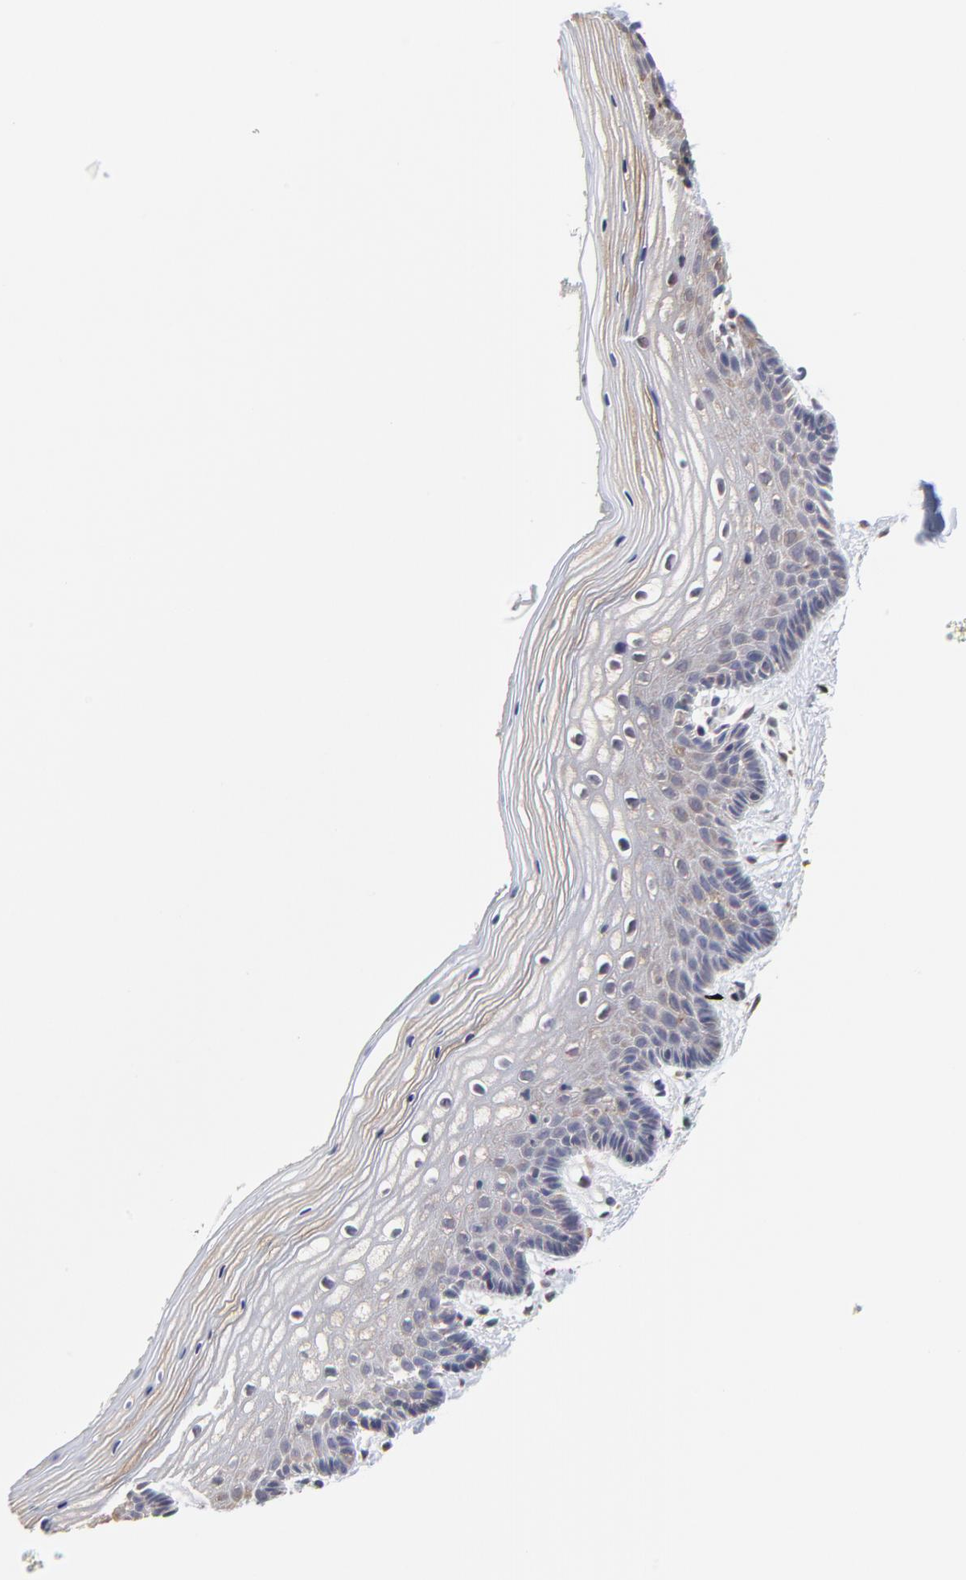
{"staining": {"intensity": "weak", "quantity": "<25%", "location": "cytoplasmic/membranous"}, "tissue": "vagina", "cell_type": "Squamous epithelial cells", "image_type": "normal", "snomed": [{"axis": "morphology", "description": "Normal tissue, NOS"}, {"axis": "topography", "description": "Vagina"}], "caption": "DAB immunohistochemical staining of benign vagina demonstrates no significant positivity in squamous epithelial cells.", "gene": "CCT2", "patient": {"sex": "female", "age": 46}}